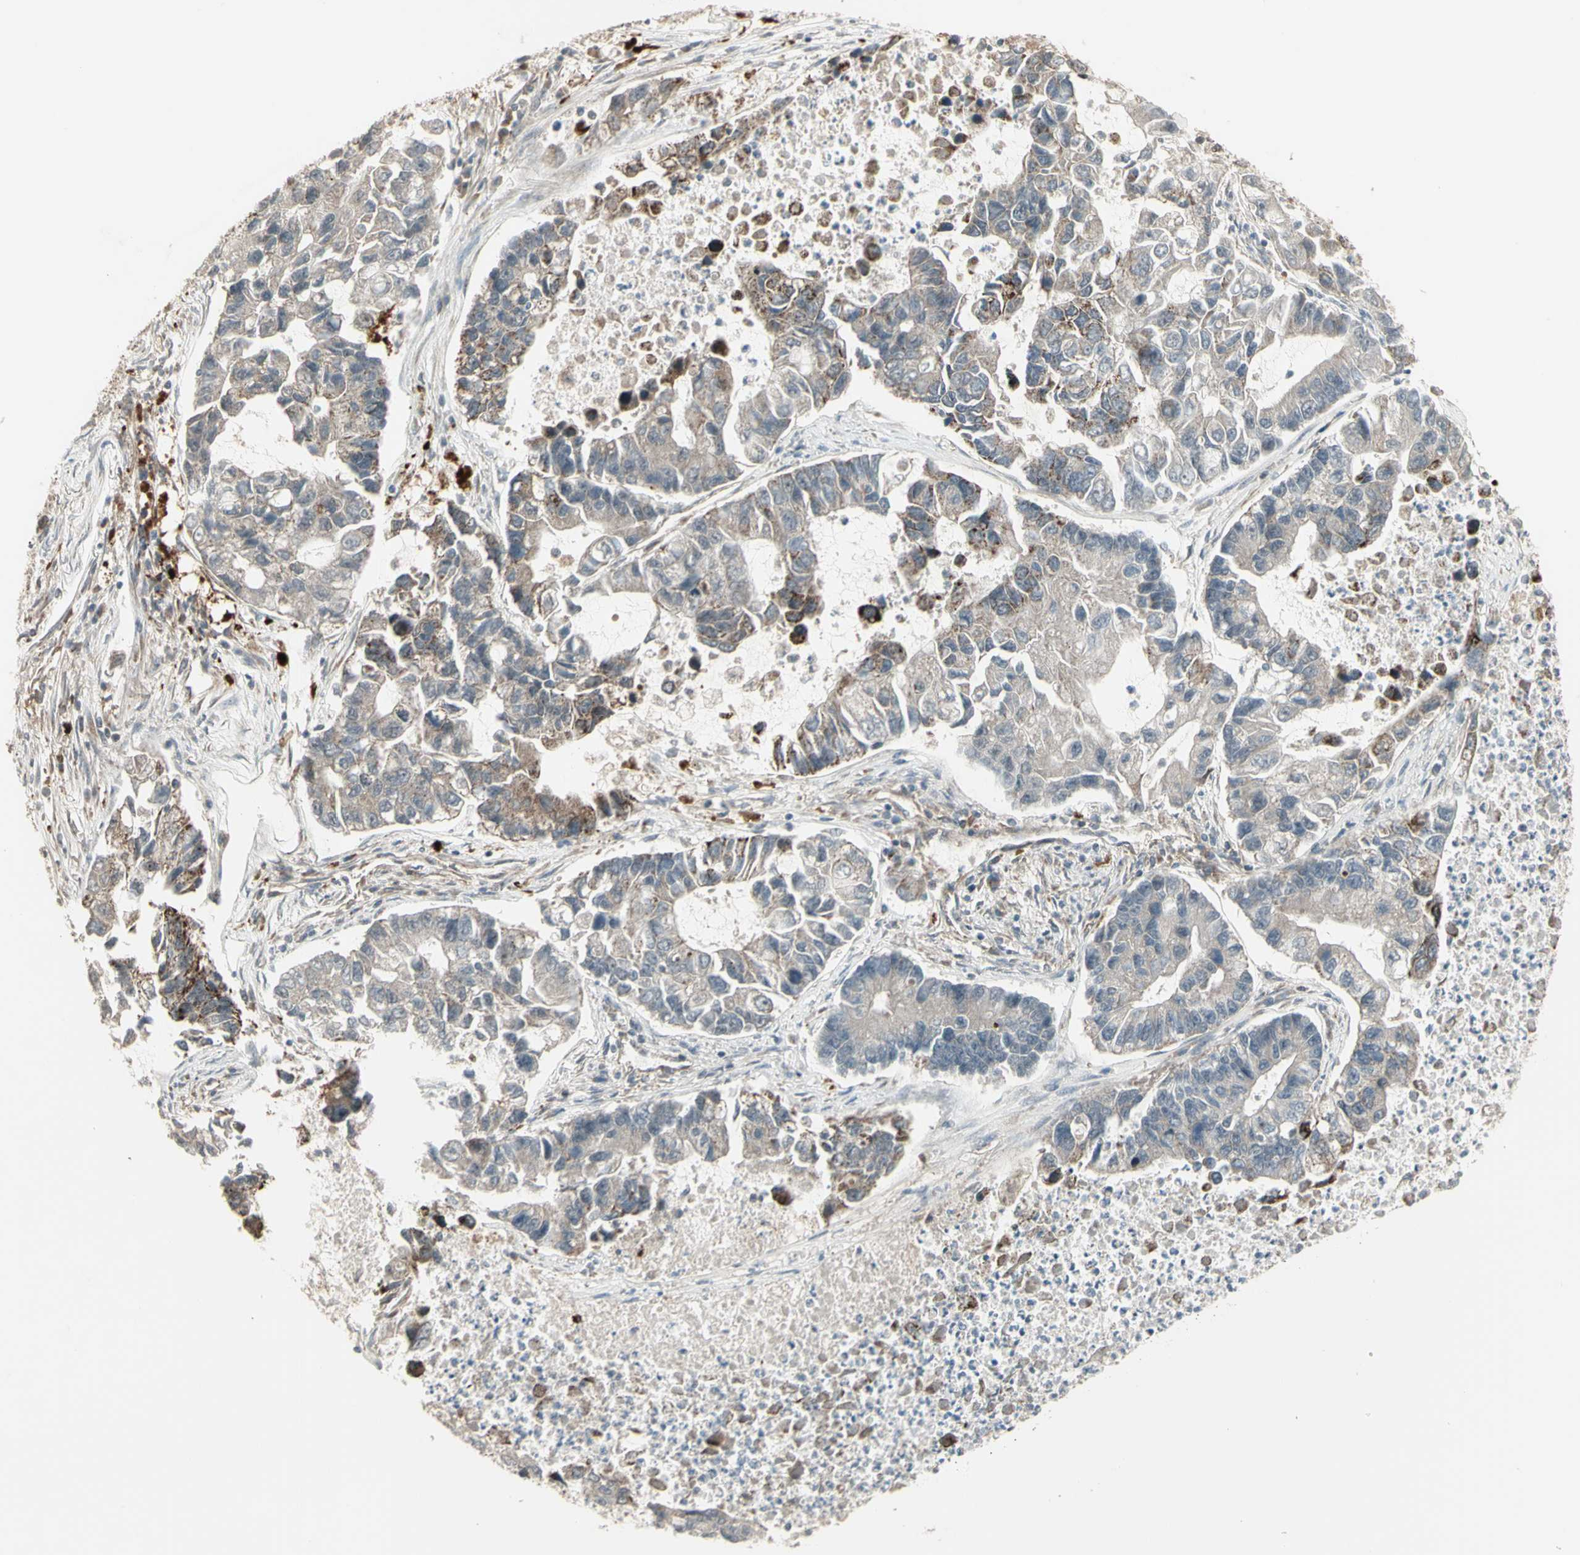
{"staining": {"intensity": "weak", "quantity": "25%-75%", "location": "cytoplasmic/membranous"}, "tissue": "lung cancer", "cell_type": "Tumor cells", "image_type": "cancer", "snomed": [{"axis": "morphology", "description": "Adenocarcinoma, NOS"}, {"axis": "topography", "description": "Lung"}], "caption": "This histopathology image demonstrates immunohistochemistry (IHC) staining of human lung cancer (adenocarcinoma), with low weak cytoplasmic/membranous staining in about 25%-75% of tumor cells.", "gene": "OSTM1", "patient": {"sex": "female", "age": 51}}